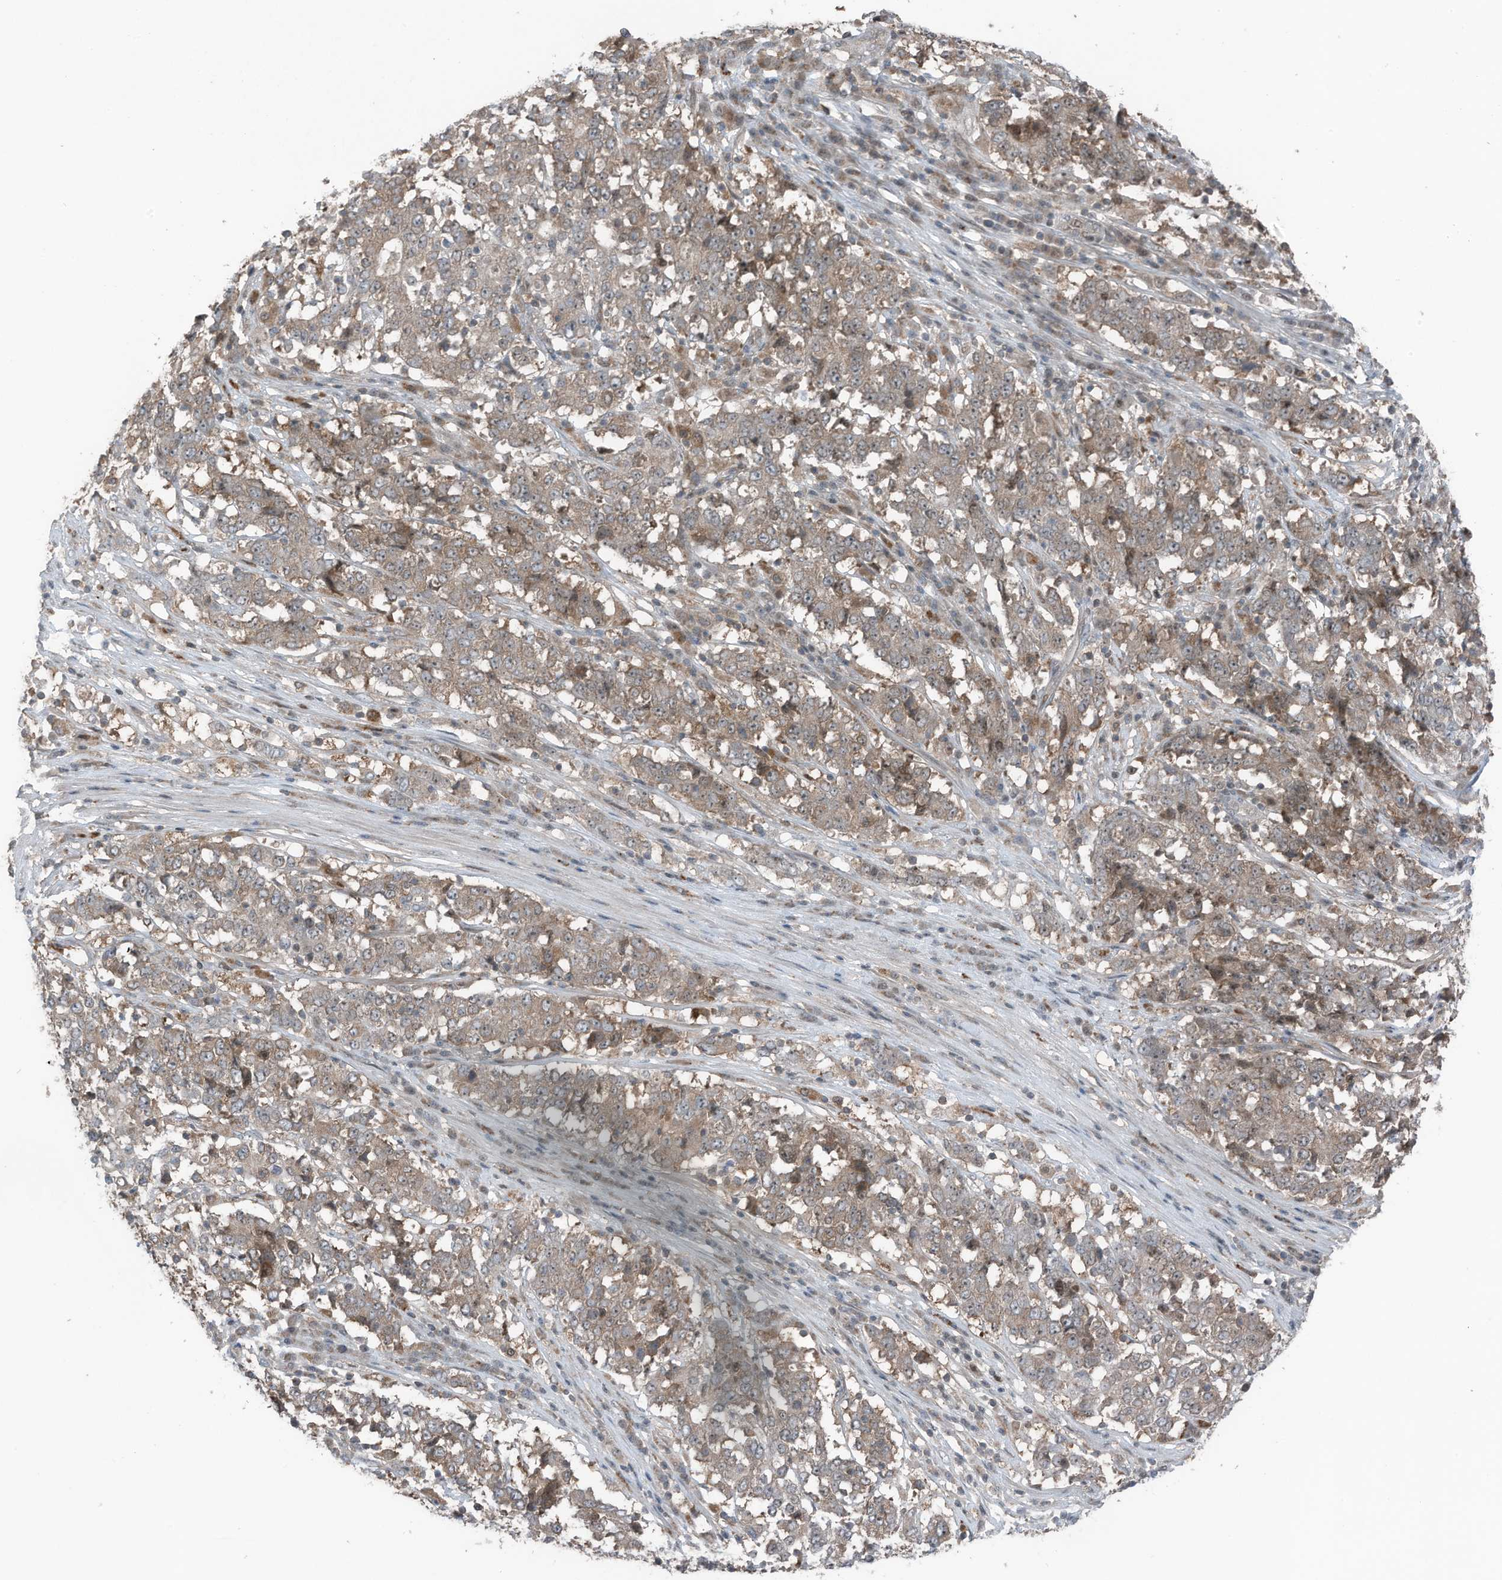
{"staining": {"intensity": "moderate", "quantity": ">75%", "location": "cytoplasmic/membranous"}, "tissue": "stomach cancer", "cell_type": "Tumor cells", "image_type": "cancer", "snomed": [{"axis": "morphology", "description": "Adenocarcinoma, NOS"}, {"axis": "topography", "description": "Stomach"}], "caption": "A brown stain labels moderate cytoplasmic/membranous positivity of a protein in stomach cancer tumor cells. The protein of interest is shown in brown color, while the nuclei are stained blue.", "gene": "TXNDC9", "patient": {"sex": "male", "age": 59}}